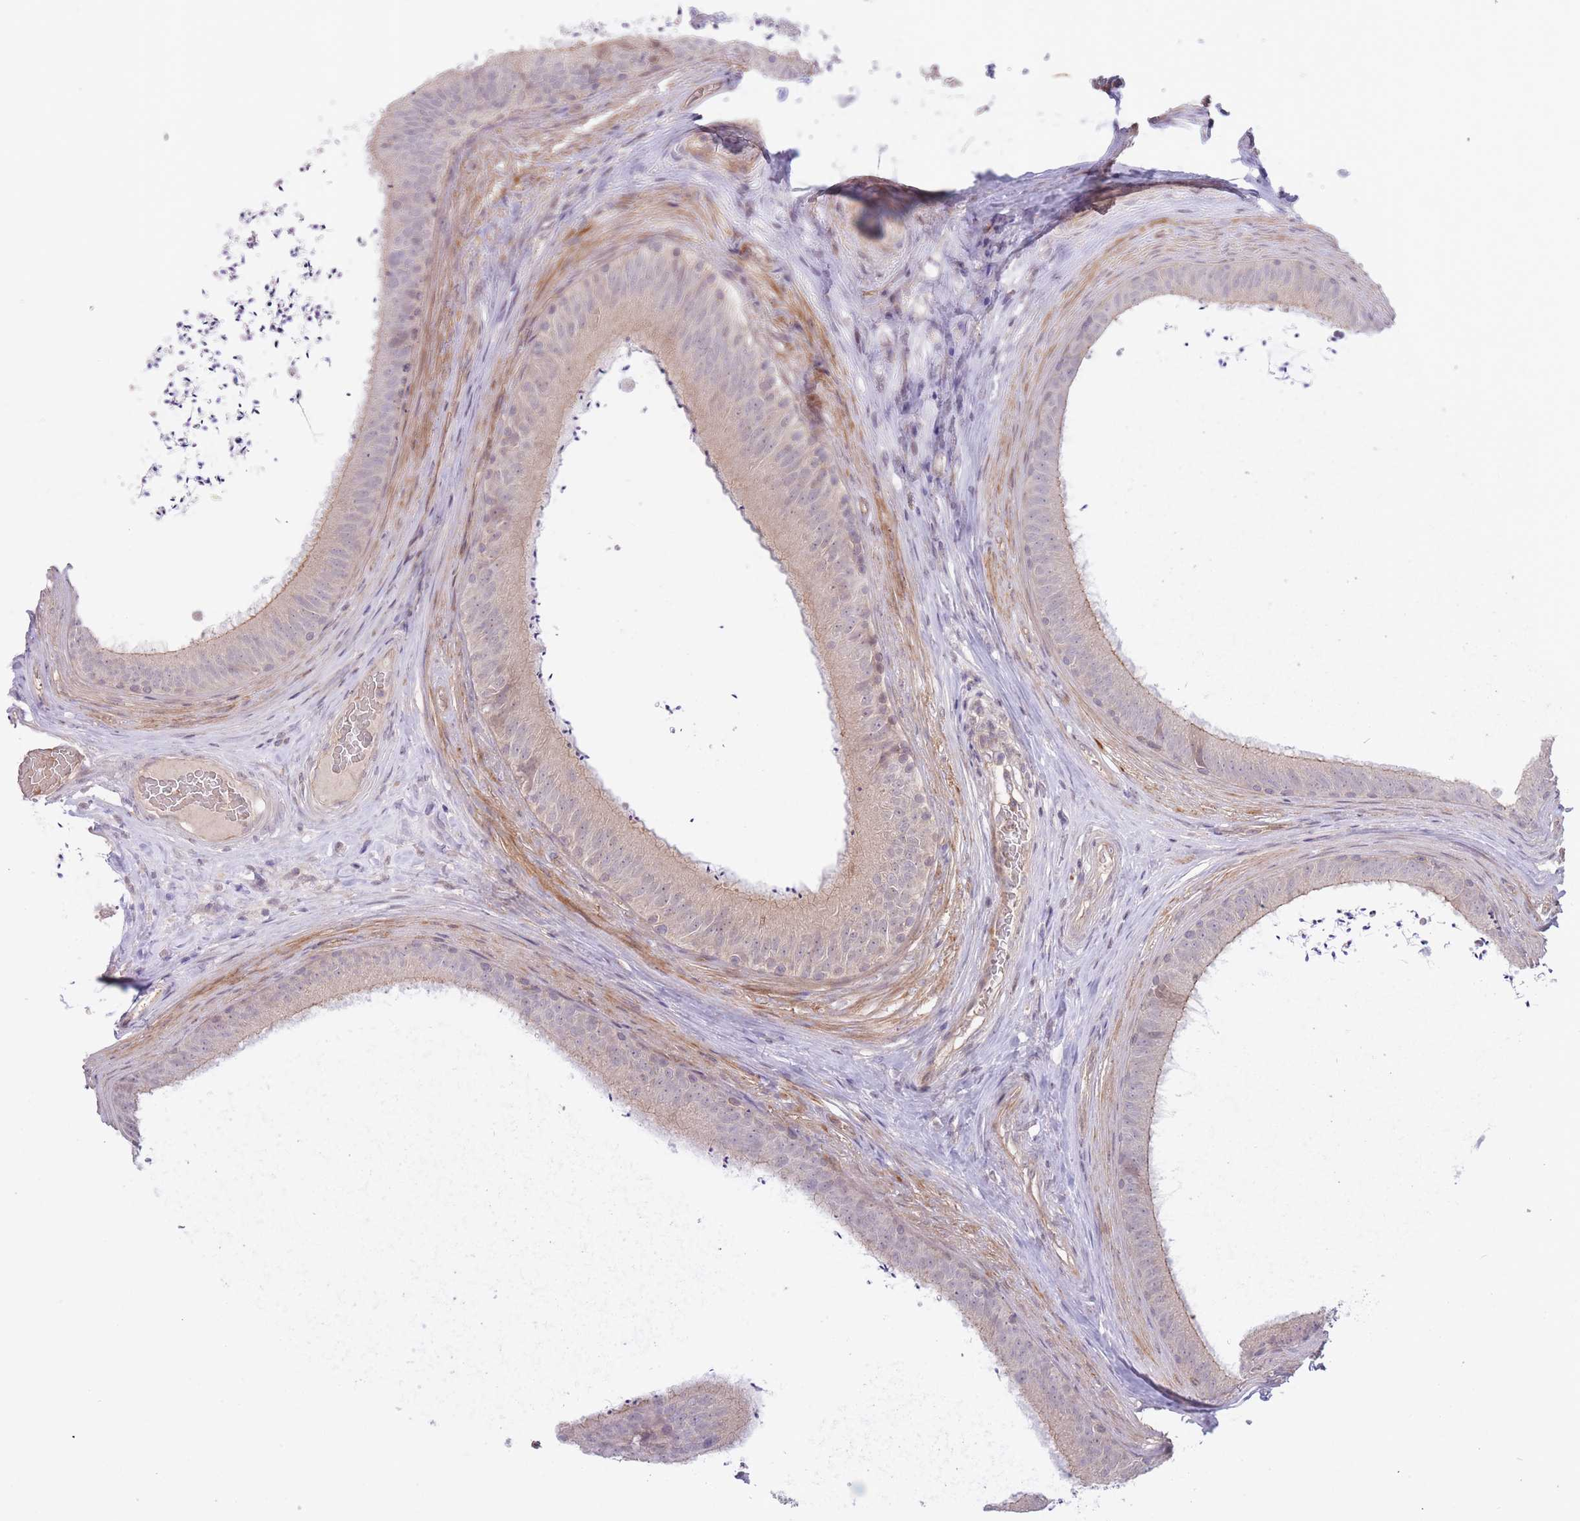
{"staining": {"intensity": "weak", "quantity": "25%-75%", "location": "cytoplasmic/membranous"}, "tissue": "epididymis", "cell_type": "Glandular cells", "image_type": "normal", "snomed": [{"axis": "morphology", "description": "Normal tissue, NOS"}, {"axis": "topography", "description": "Testis"}, {"axis": "topography", "description": "Epididymis"}], "caption": "Epididymis stained with a brown dye demonstrates weak cytoplasmic/membranous positive staining in about 25%-75% of glandular cells.", "gene": "FUT3", "patient": {"sex": "male", "age": 41}}